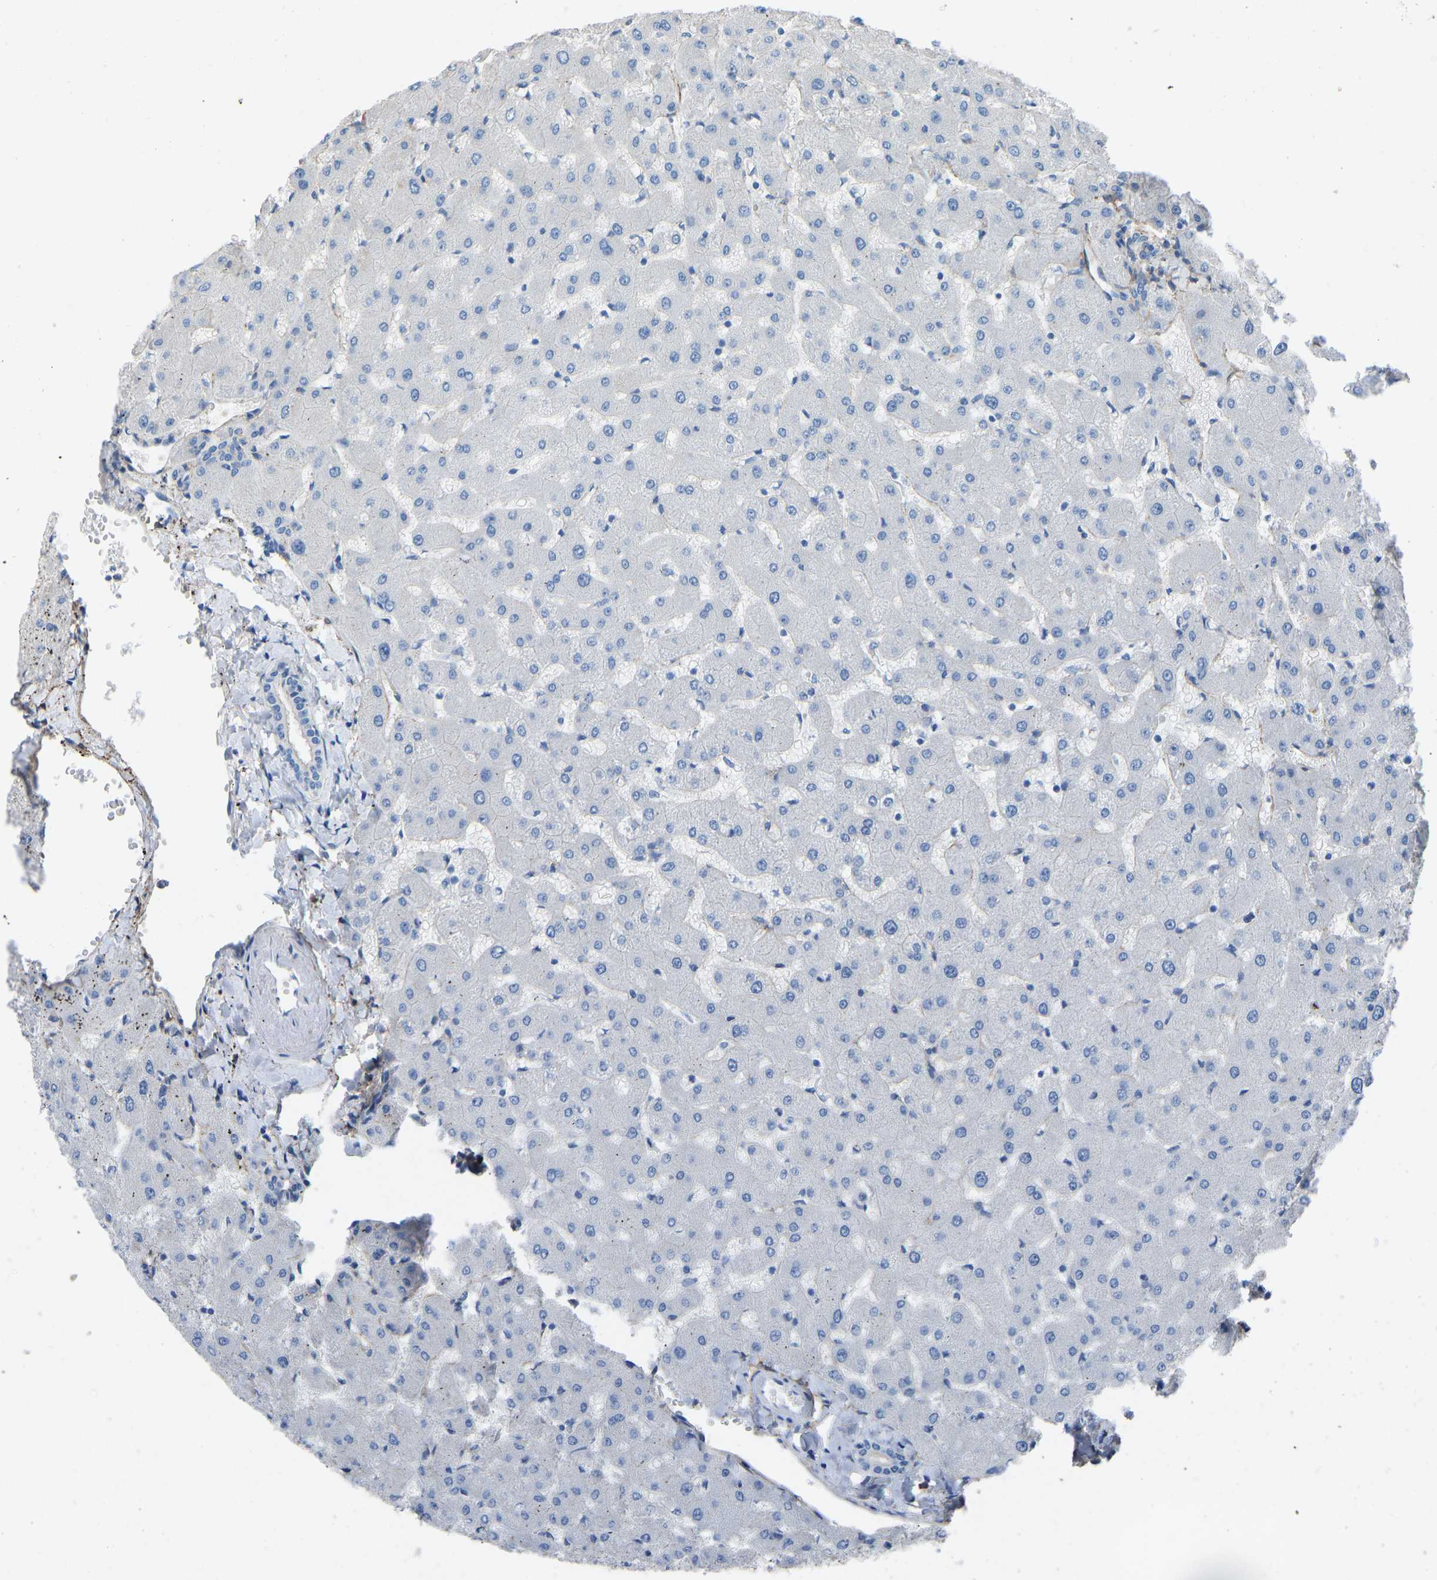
{"staining": {"intensity": "weak", "quantity": "25%-75%", "location": "cytoplasmic/membranous"}, "tissue": "liver", "cell_type": "Cholangiocytes", "image_type": "normal", "snomed": [{"axis": "morphology", "description": "Normal tissue, NOS"}, {"axis": "topography", "description": "Liver"}], "caption": "A low amount of weak cytoplasmic/membranous positivity is present in approximately 25%-75% of cholangiocytes in benign liver.", "gene": "MYH10", "patient": {"sex": "female", "age": 63}}